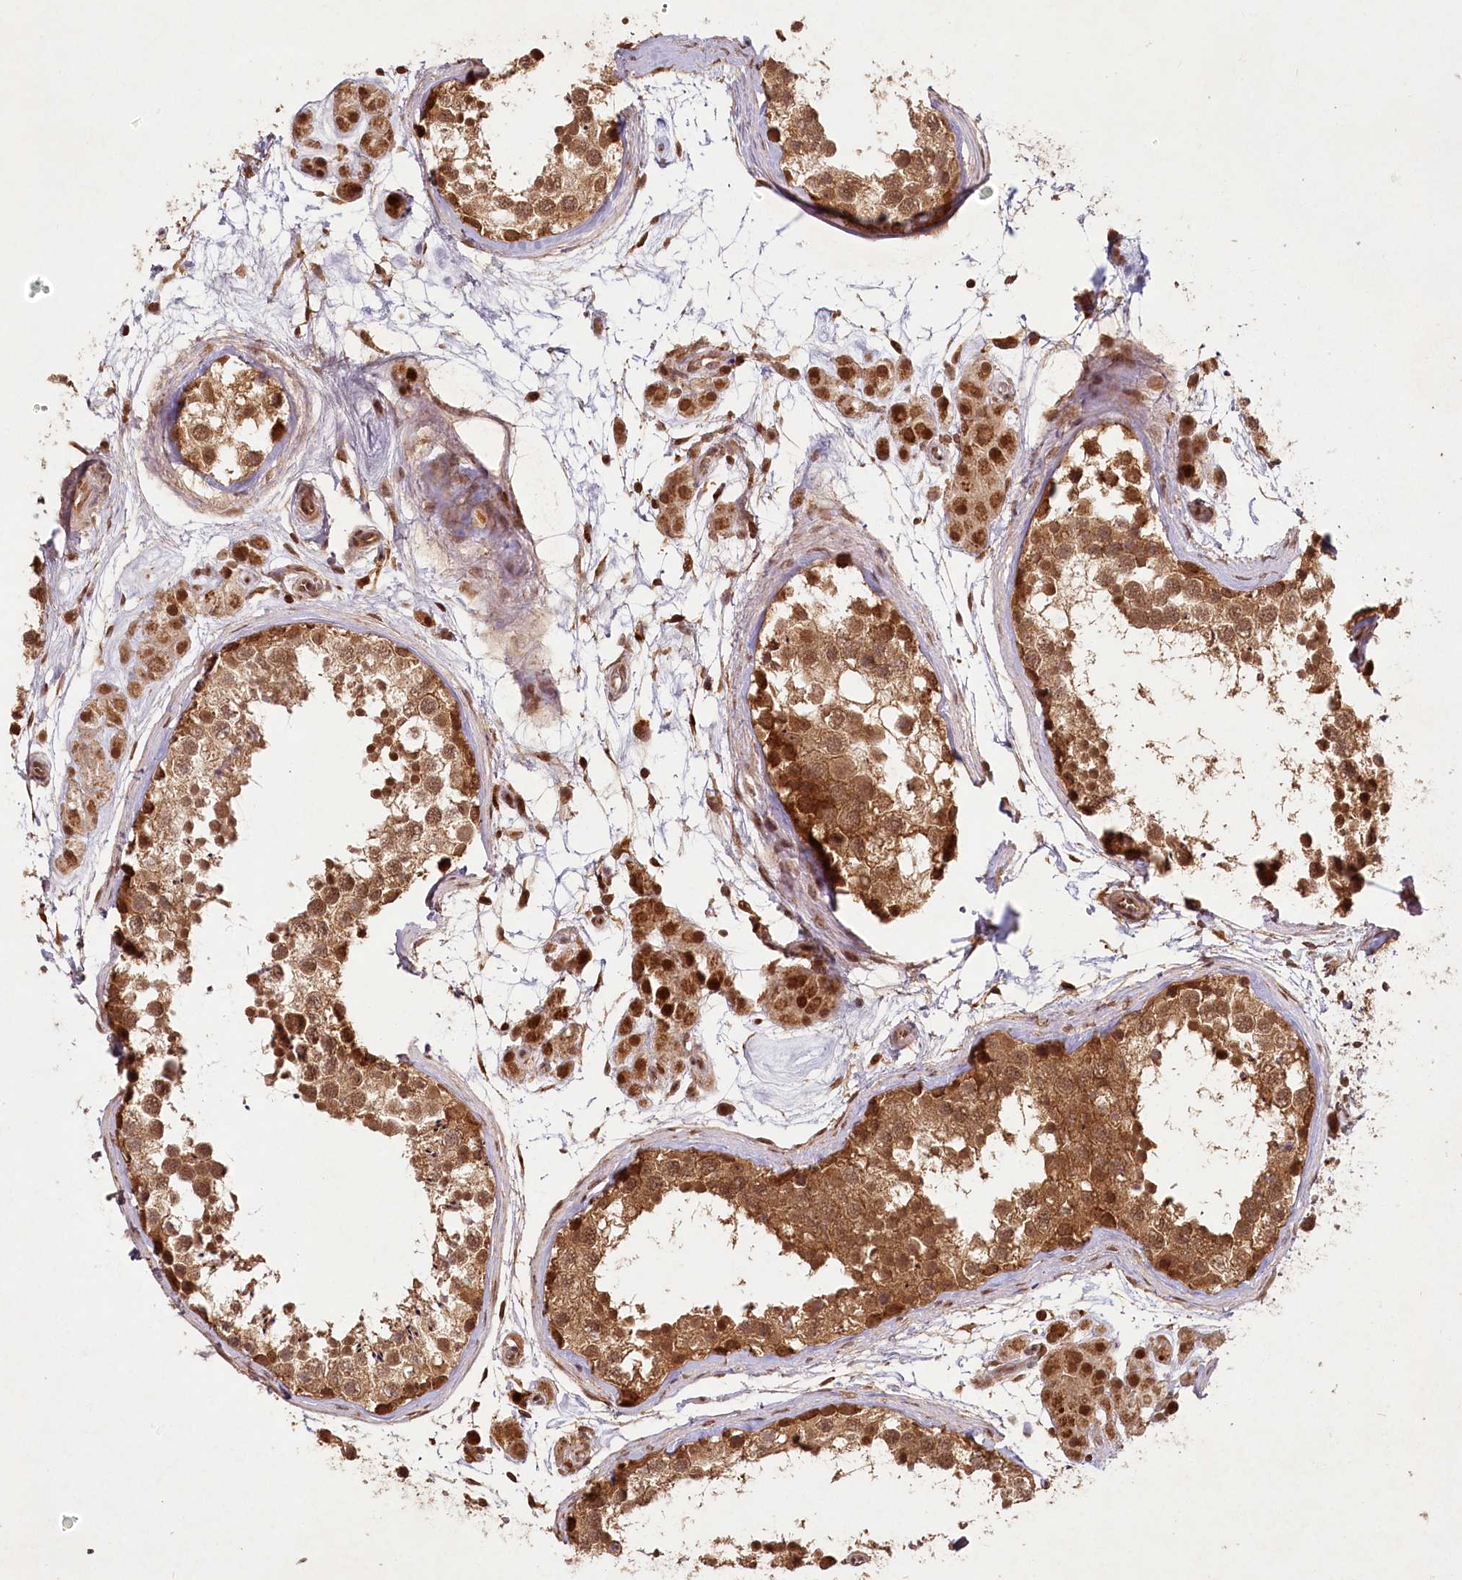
{"staining": {"intensity": "strong", "quantity": ">75%", "location": "cytoplasmic/membranous,nuclear"}, "tissue": "testis", "cell_type": "Cells in seminiferous ducts", "image_type": "normal", "snomed": [{"axis": "morphology", "description": "Normal tissue, NOS"}, {"axis": "topography", "description": "Testis"}], "caption": "Testis stained with DAB (3,3'-diaminobenzidine) immunohistochemistry shows high levels of strong cytoplasmic/membranous,nuclear expression in about >75% of cells in seminiferous ducts. Nuclei are stained in blue.", "gene": "MICU1", "patient": {"sex": "male", "age": 56}}